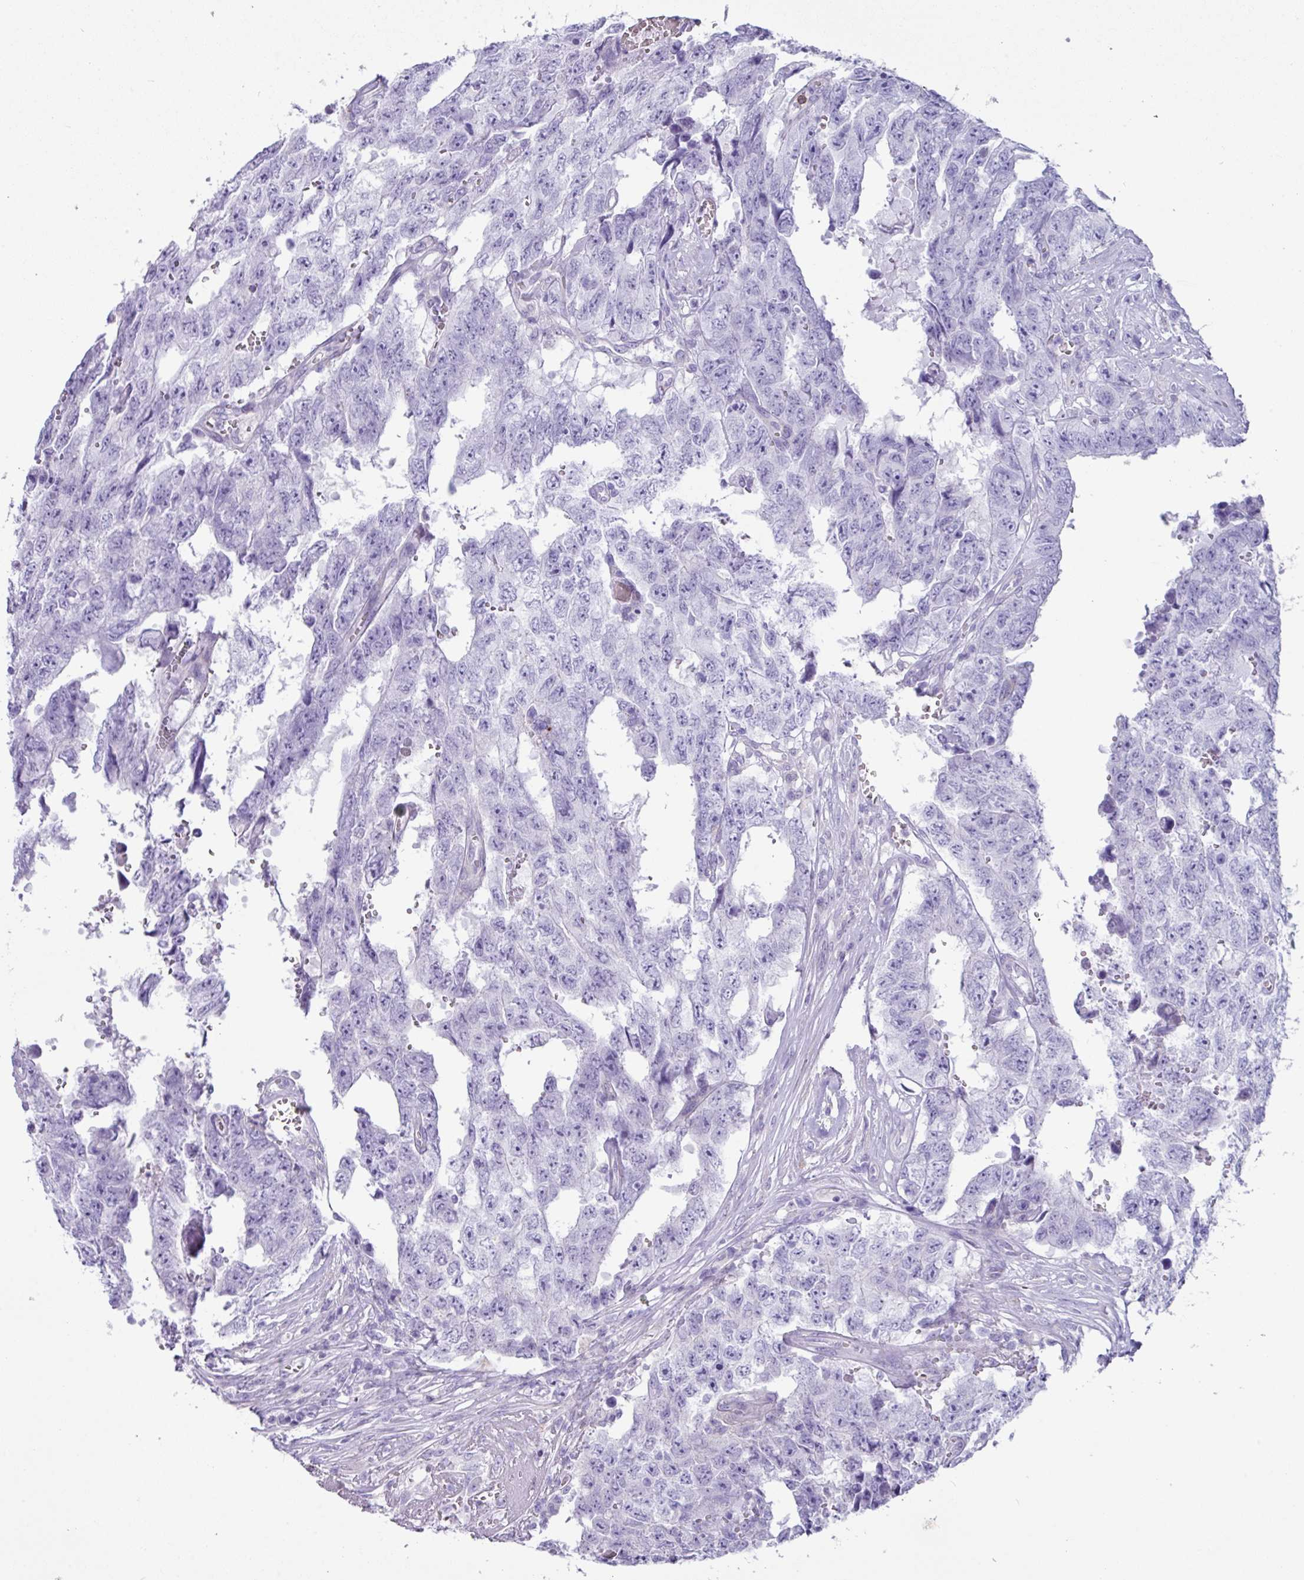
{"staining": {"intensity": "negative", "quantity": "none", "location": "none"}, "tissue": "testis cancer", "cell_type": "Tumor cells", "image_type": "cancer", "snomed": [{"axis": "morphology", "description": "Normal tissue, NOS"}, {"axis": "morphology", "description": "Carcinoma, Embryonal, NOS"}, {"axis": "topography", "description": "Testis"}, {"axis": "topography", "description": "Epididymis"}], "caption": "High power microscopy image of an immunohistochemistry (IHC) micrograph of embryonal carcinoma (testis), revealing no significant expression in tumor cells.", "gene": "ZNF524", "patient": {"sex": "male", "age": 25}}